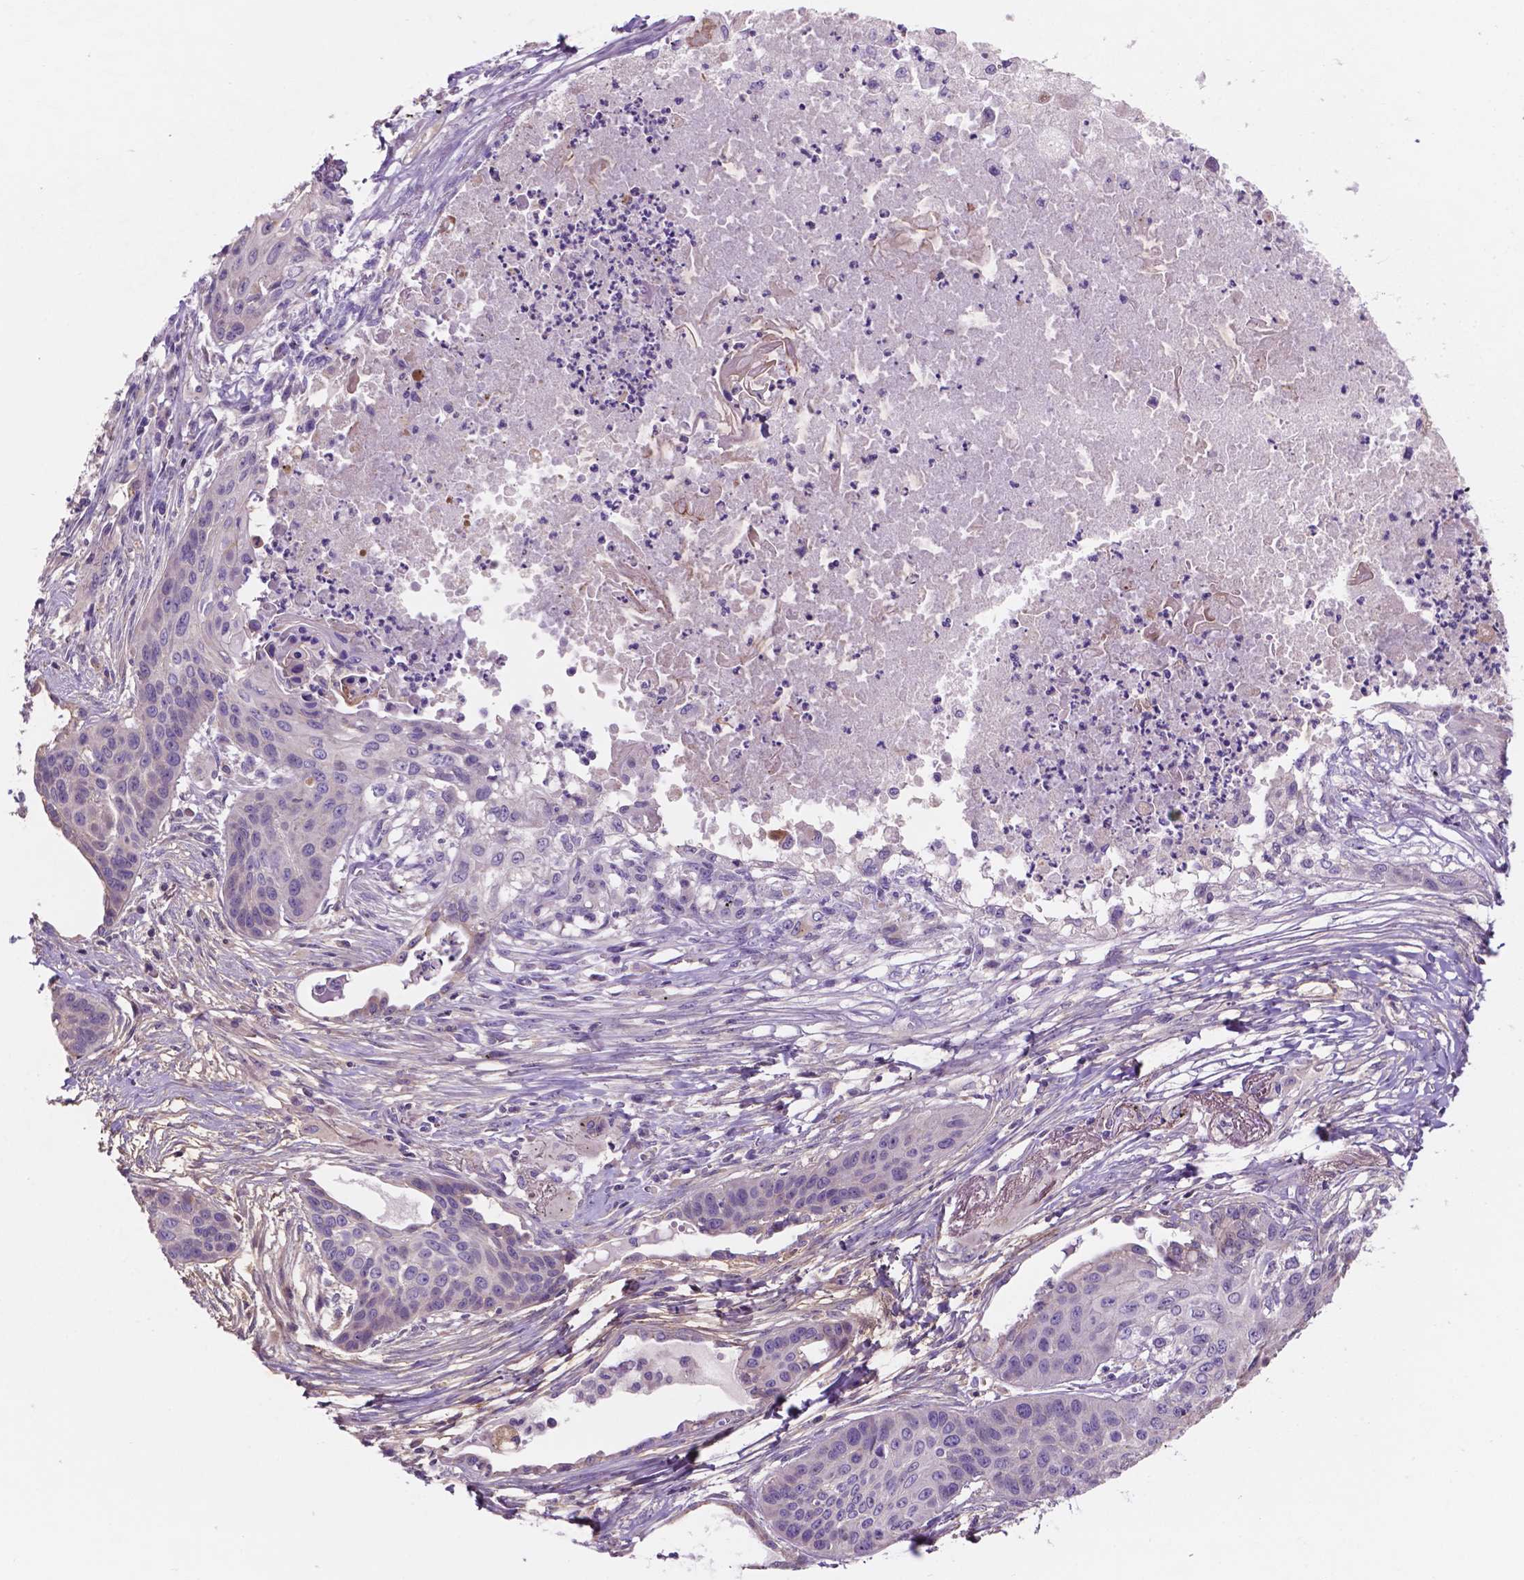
{"staining": {"intensity": "negative", "quantity": "none", "location": "none"}, "tissue": "lung cancer", "cell_type": "Tumor cells", "image_type": "cancer", "snomed": [{"axis": "morphology", "description": "Squamous cell carcinoma, NOS"}, {"axis": "topography", "description": "Lung"}], "caption": "IHC of human lung cancer exhibits no positivity in tumor cells. (DAB IHC, high magnification).", "gene": "MKRN2OS", "patient": {"sex": "male", "age": 71}}